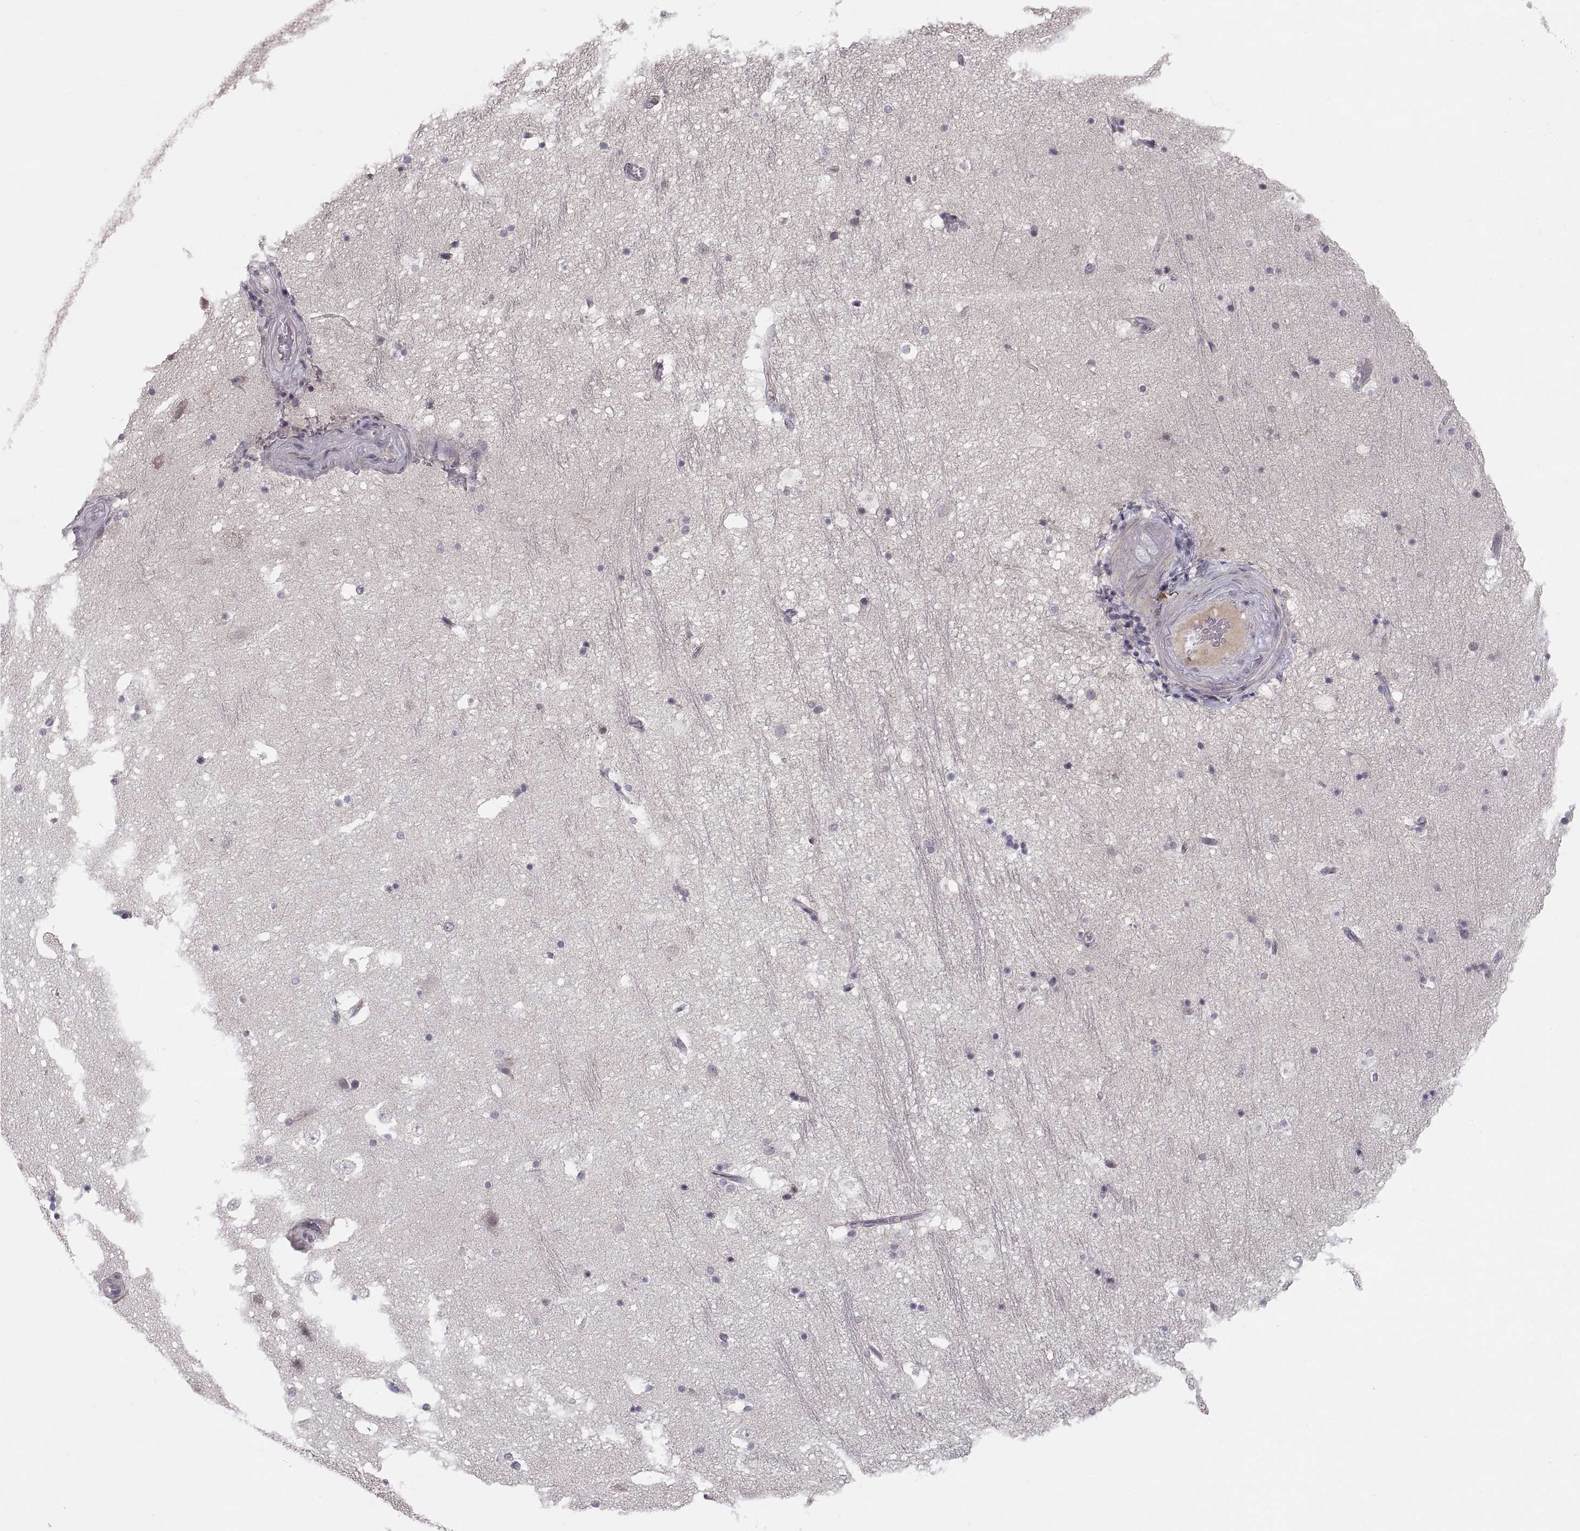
{"staining": {"intensity": "negative", "quantity": "none", "location": "none"}, "tissue": "hippocampus", "cell_type": "Glial cells", "image_type": "normal", "snomed": [{"axis": "morphology", "description": "Normal tissue, NOS"}, {"axis": "topography", "description": "Hippocampus"}], "caption": "The histopathology image shows no significant positivity in glial cells of hippocampus.", "gene": "PAX2", "patient": {"sex": "male", "age": 51}}